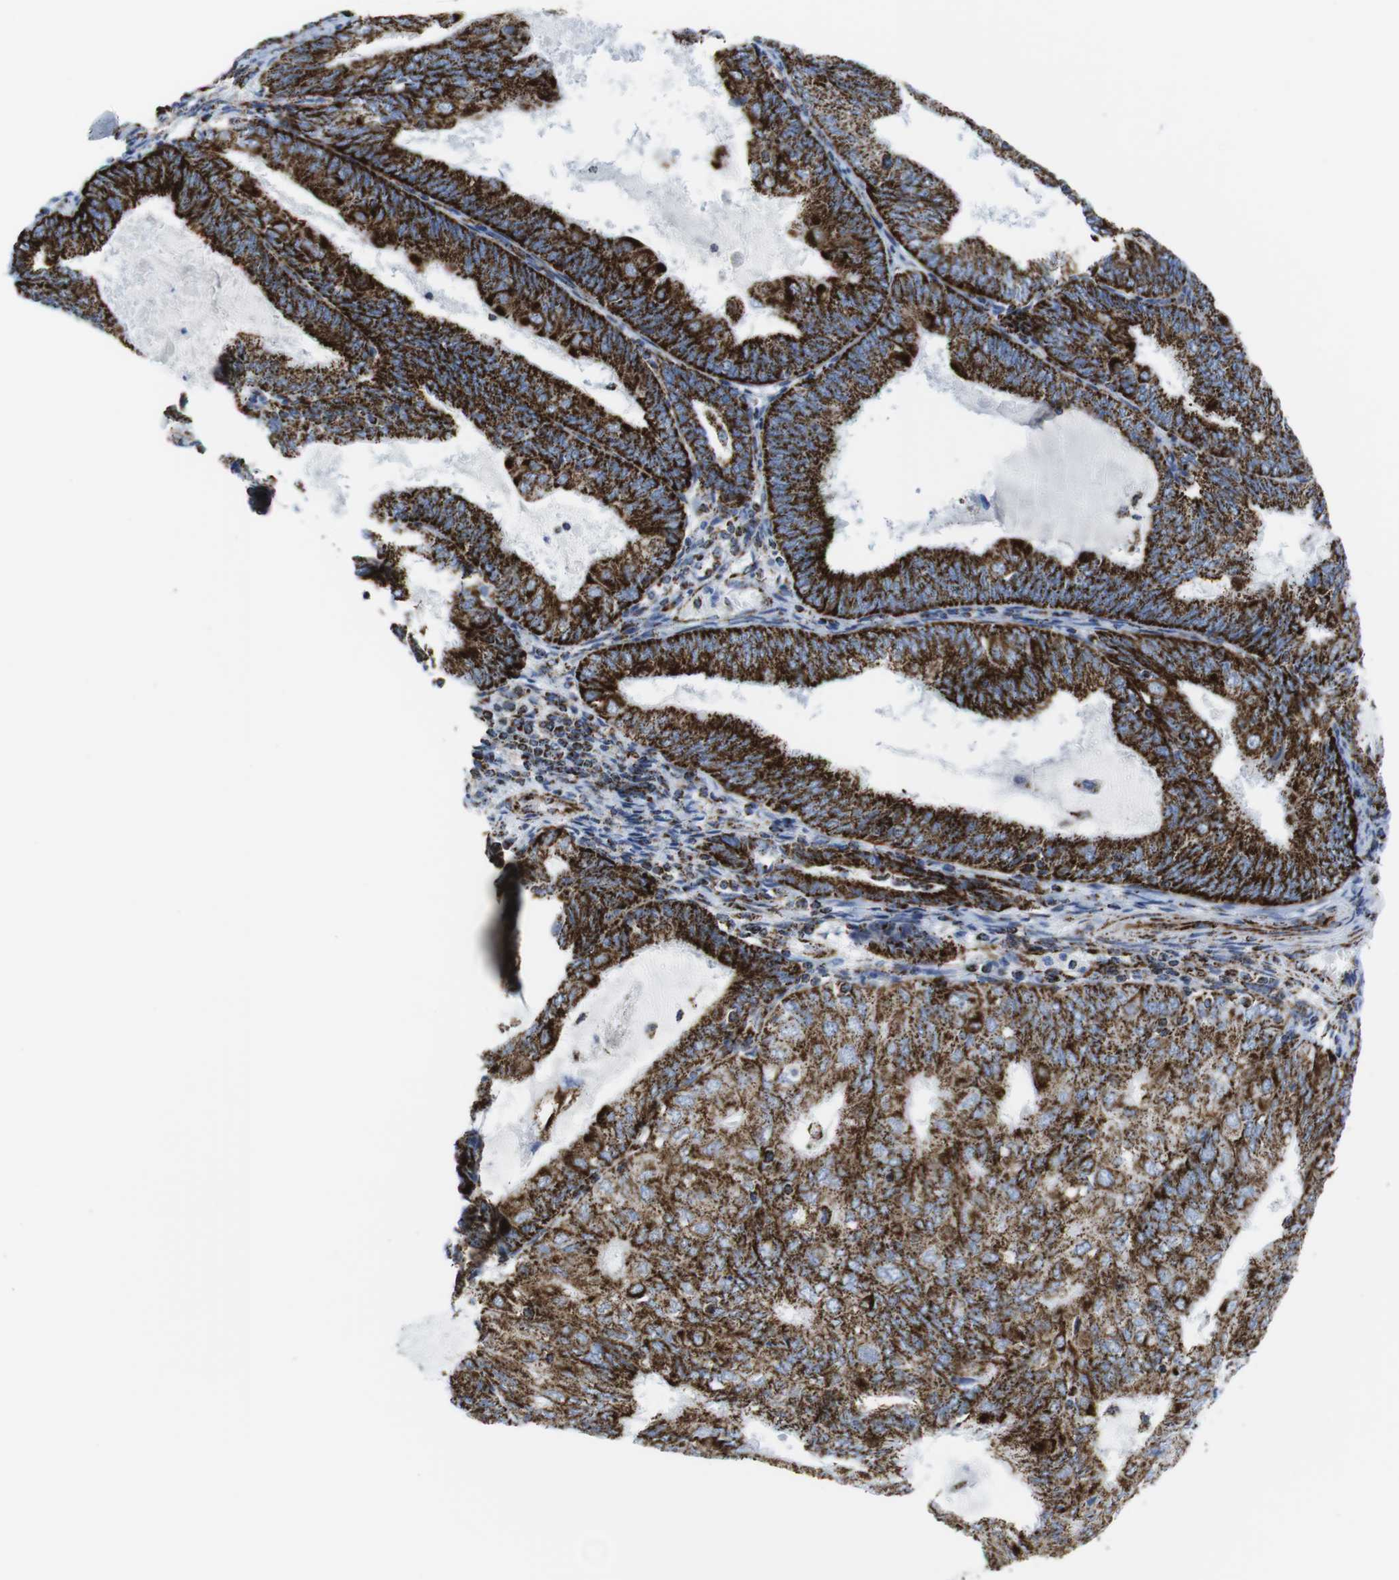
{"staining": {"intensity": "strong", "quantity": ">75%", "location": "cytoplasmic/membranous"}, "tissue": "endometrial cancer", "cell_type": "Tumor cells", "image_type": "cancer", "snomed": [{"axis": "morphology", "description": "Adenocarcinoma, NOS"}, {"axis": "topography", "description": "Endometrium"}], "caption": "Protein analysis of adenocarcinoma (endometrial) tissue exhibits strong cytoplasmic/membranous expression in approximately >75% of tumor cells.", "gene": "ATP5PO", "patient": {"sex": "female", "age": 81}}